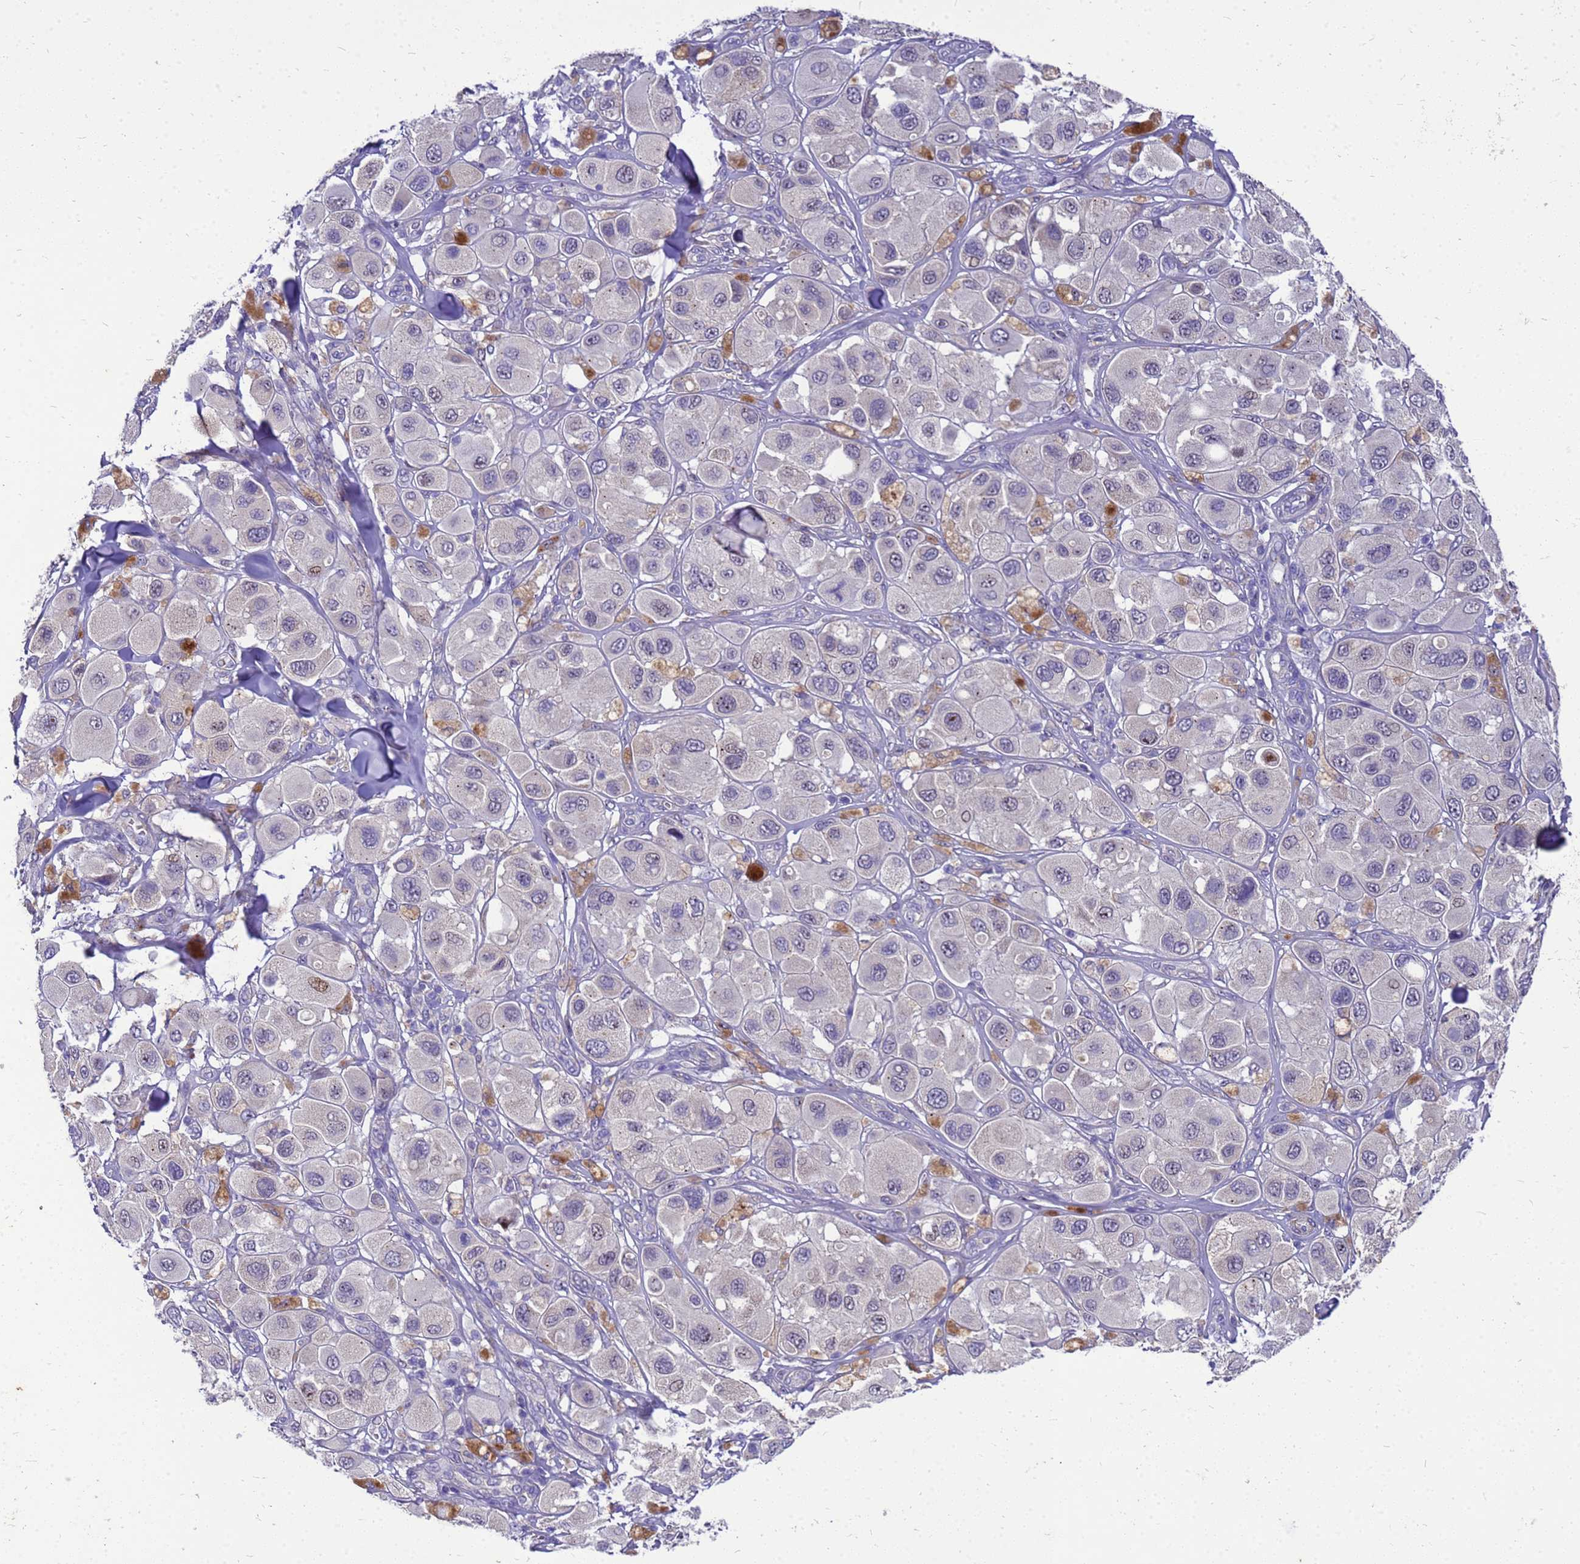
{"staining": {"intensity": "negative", "quantity": "none", "location": "none"}, "tissue": "melanoma", "cell_type": "Tumor cells", "image_type": "cancer", "snomed": [{"axis": "morphology", "description": "Malignant melanoma, Metastatic site"}, {"axis": "topography", "description": "Skin"}], "caption": "Tumor cells are negative for brown protein staining in malignant melanoma (metastatic site).", "gene": "POP7", "patient": {"sex": "male", "age": 41}}